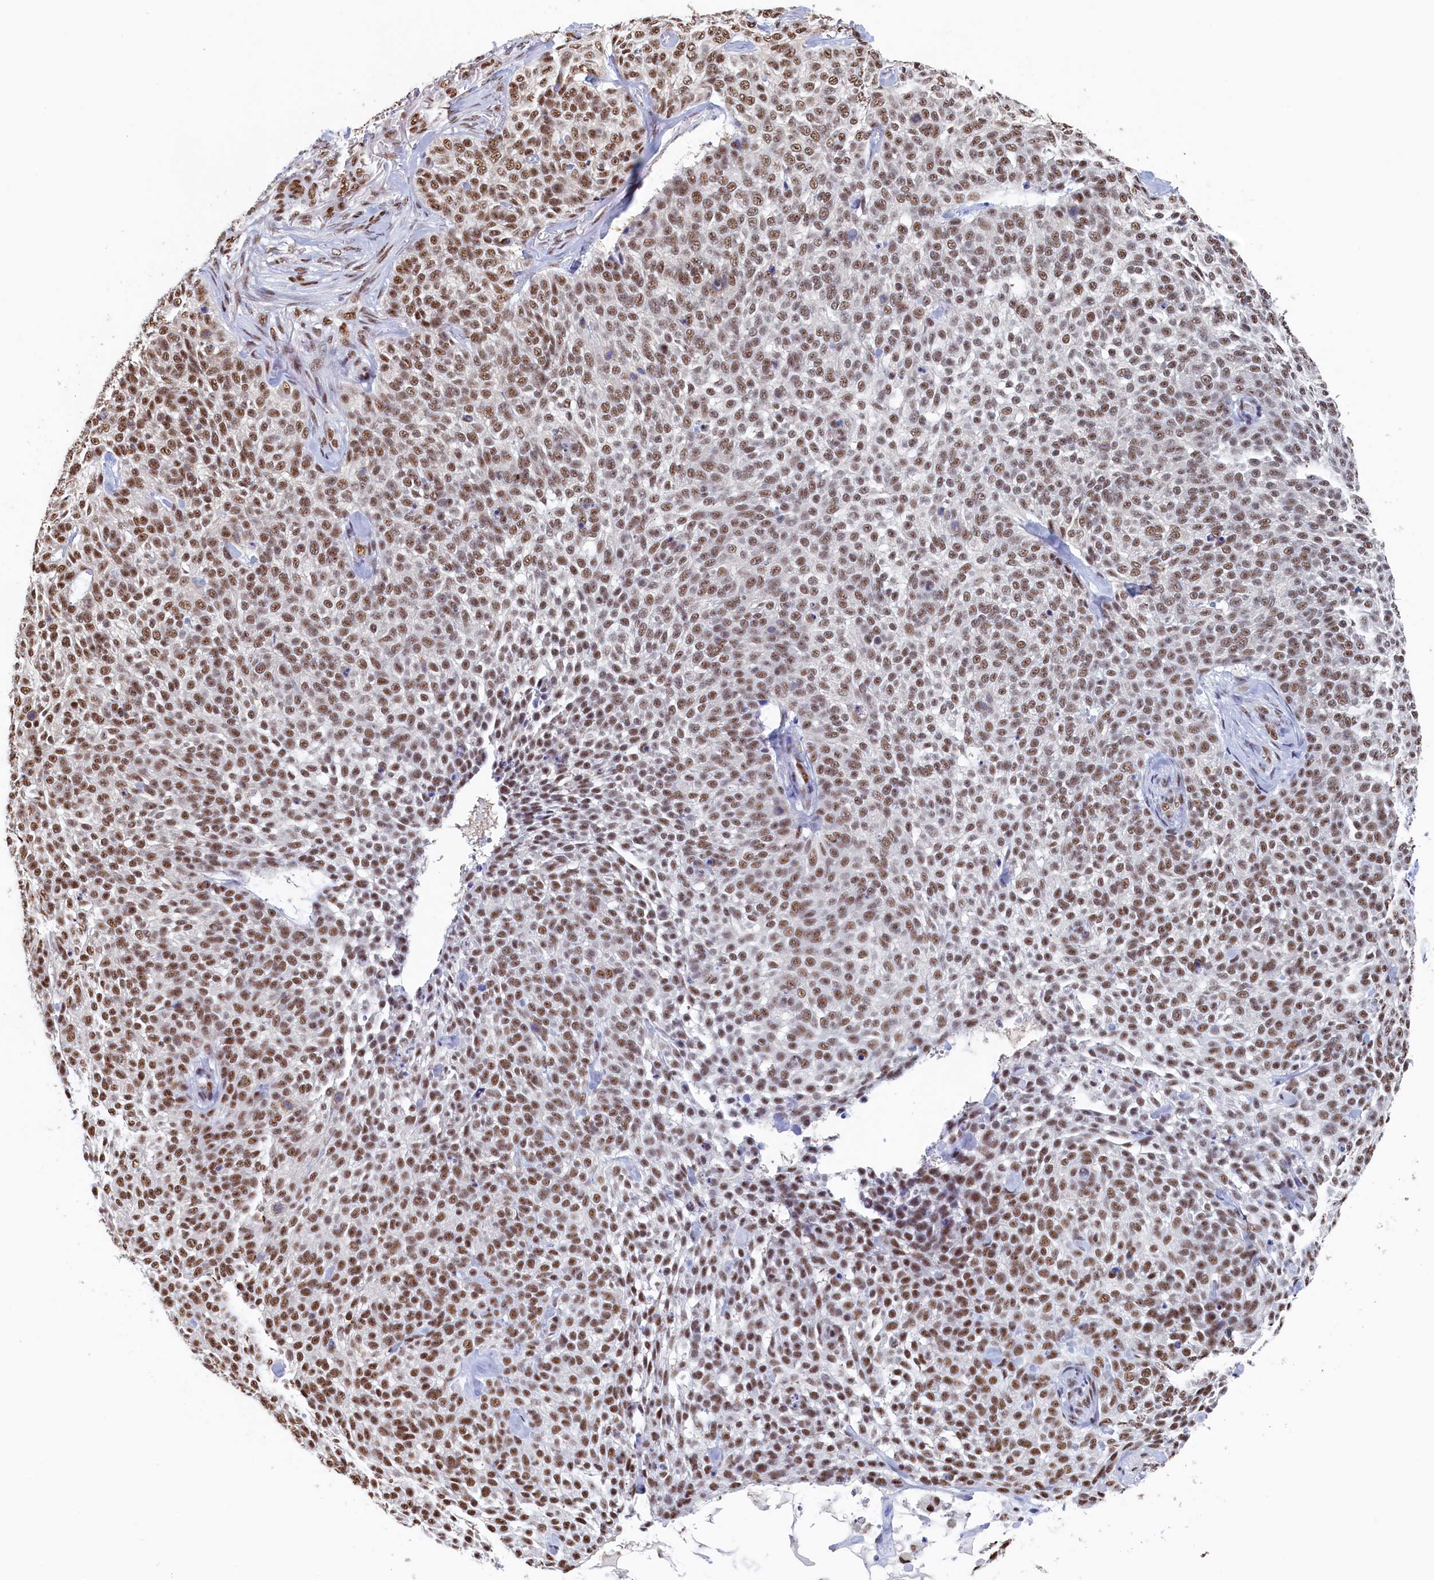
{"staining": {"intensity": "moderate", "quantity": ">75%", "location": "nuclear"}, "tissue": "skin cancer", "cell_type": "Tumor cells", "image_type": "cancer", "snomed": [{"axis": "morphology", "description": "Basal cell carcinoma"}, {"axis": "topography", "description": "Skin"}], "caption": "Skin cancer (basal cell carcinoma) stained with DAB IHC shows medium levels of moderate nuclear positivity in approximately >75% of tumor cells.", "gene": "MOSPD3", "patient": {"sex": "female", "age": 64}}